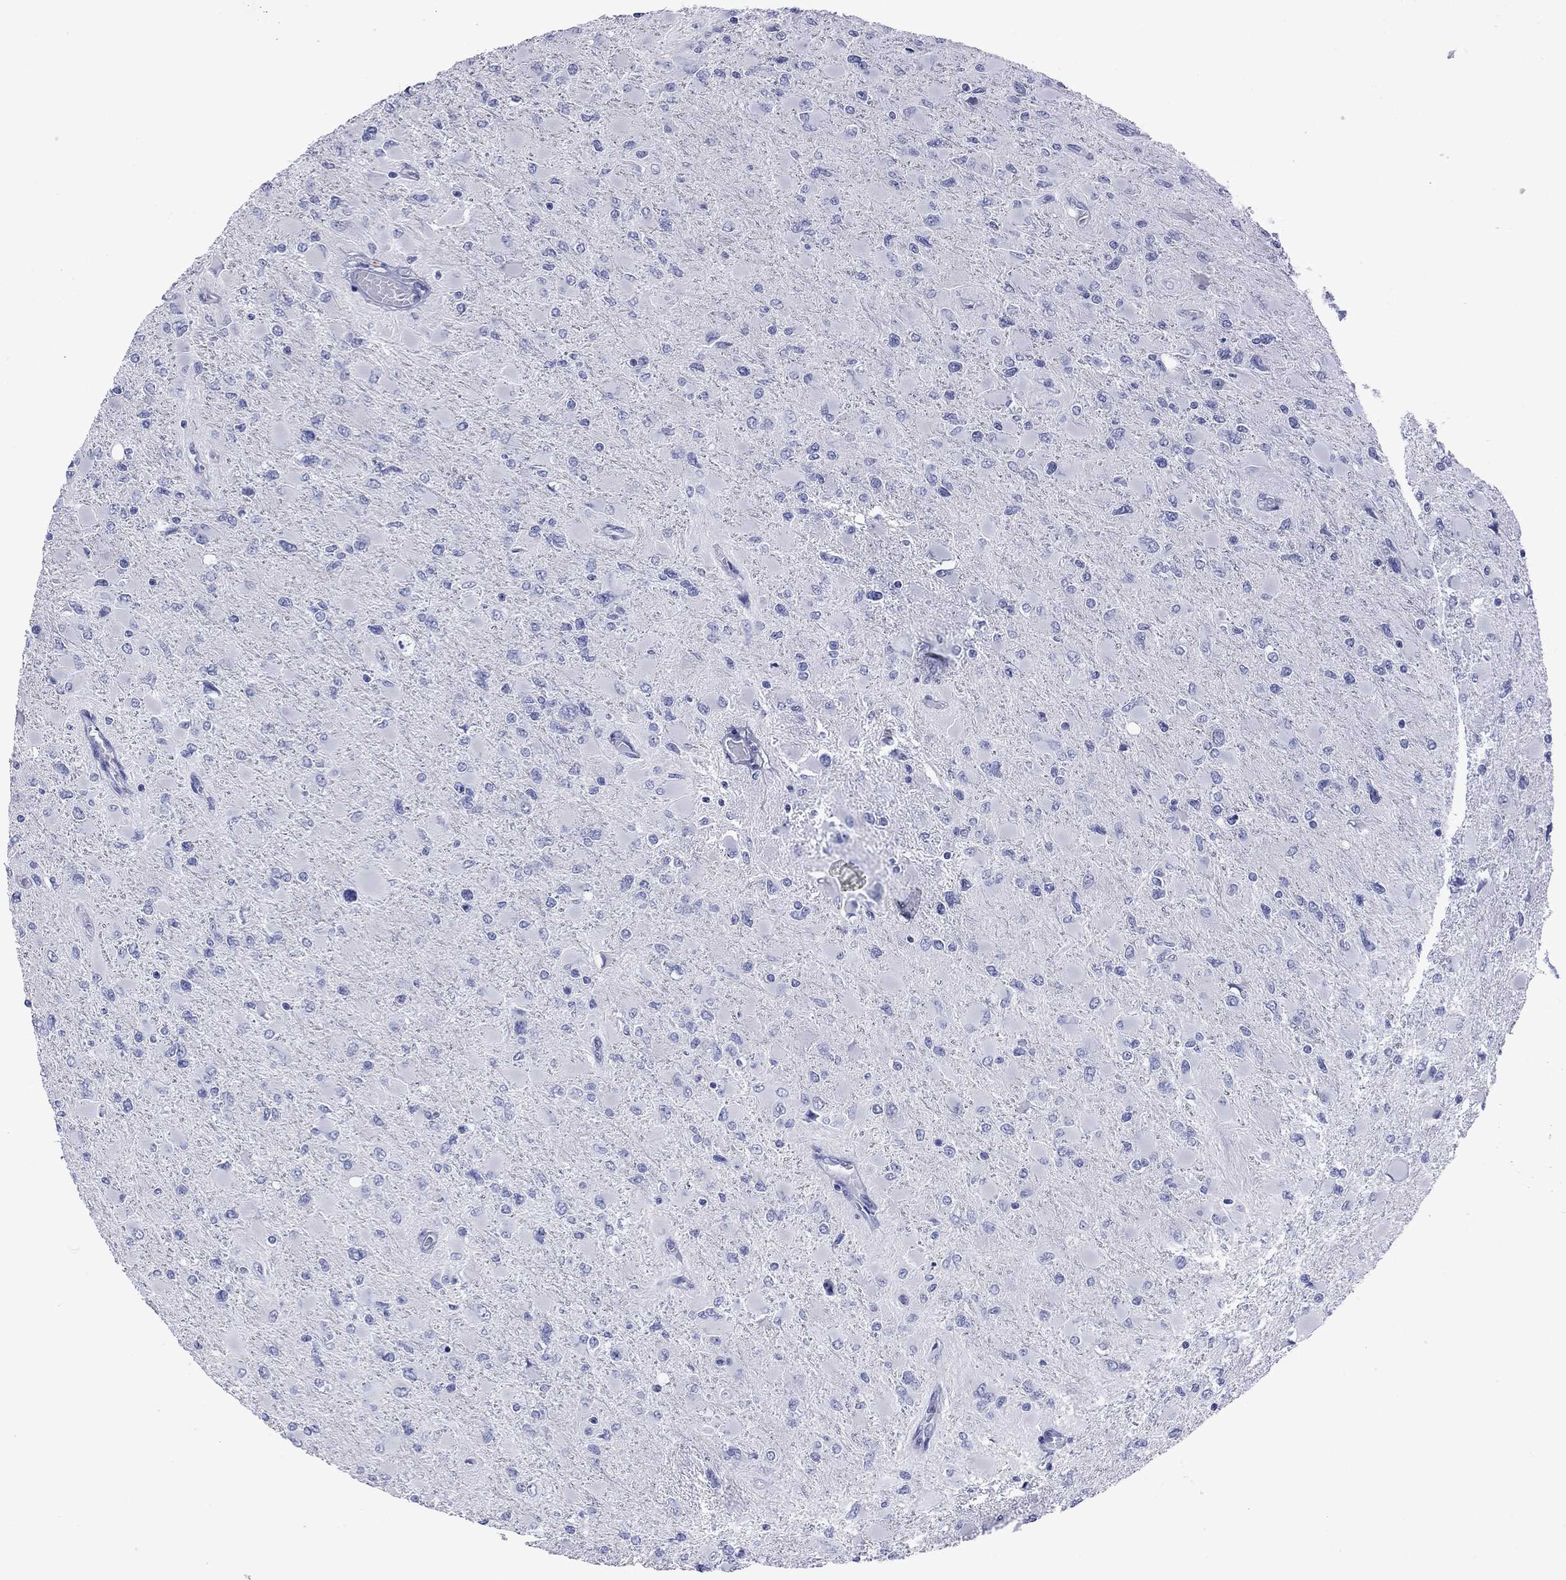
{"staining": {"intensity": "negative", "quantity": "none", "location": "none"}, "tissue": "glioma", "cell_type": "Tumor cells", "image_type": "cancer", "snomed": [{"axis": "morphology", "description": "Glioma, malignant, High grade"}, {"axis": "topography", "description": "Cerebral cortex"}], "caption": "An immunohistochemistry (IHC) photomicrograph of glioma is shown. There is no staining in tumor cells of glioma. (Stains: DAB (3,3'-diaminobenzidine) immunohistochemistry (IHC) with hematoxylin counter stain, Microscopy: brightfield microscopy at high magnification).", "gene": "ATP4A", "patient": {"sex": "female", "age": 36}}